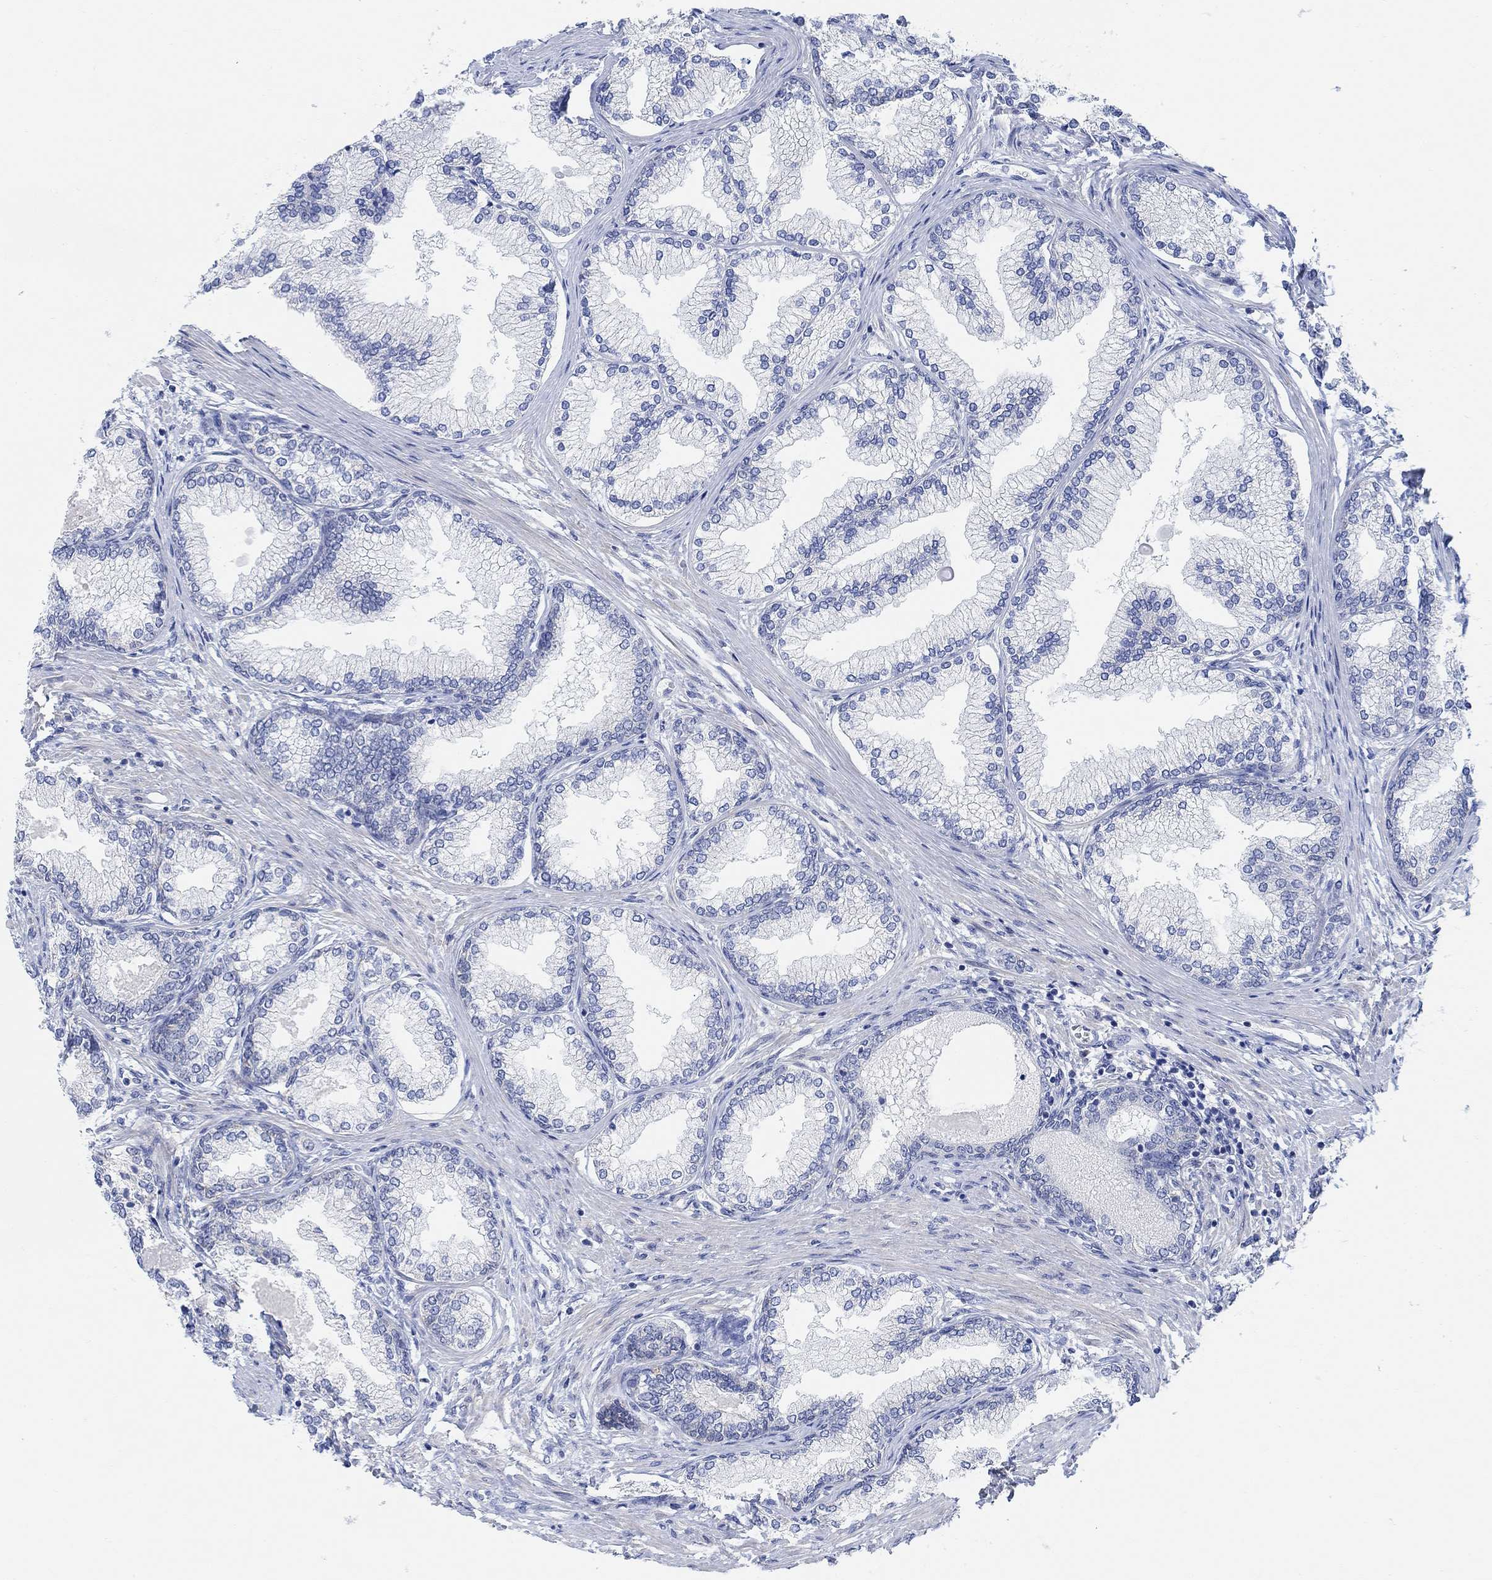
{"staining": {"intensity": "weak", "quantity": "<25%", "location": "cytoplasmic/membranous"}, "tissue": "prostate", "cell_type": "Glandular cells", "image_type": "normal", "snomed": [{"axis": "morphology", "description": "Normal tissue, NOS"}, {"axis": "topography", "description": "Prostate"}], "caption": "Micrograph shows no protein staining in glandular cells of normal prostate. (Stains: DAB (3,3'-diaminobenzidine) immunohistochemistry with hematoxylin counter stain, Microscopy: brightfield microscopy at high magnification).", "gene": "RIMS1", "patient": {"sex": "male", "age": 72}}